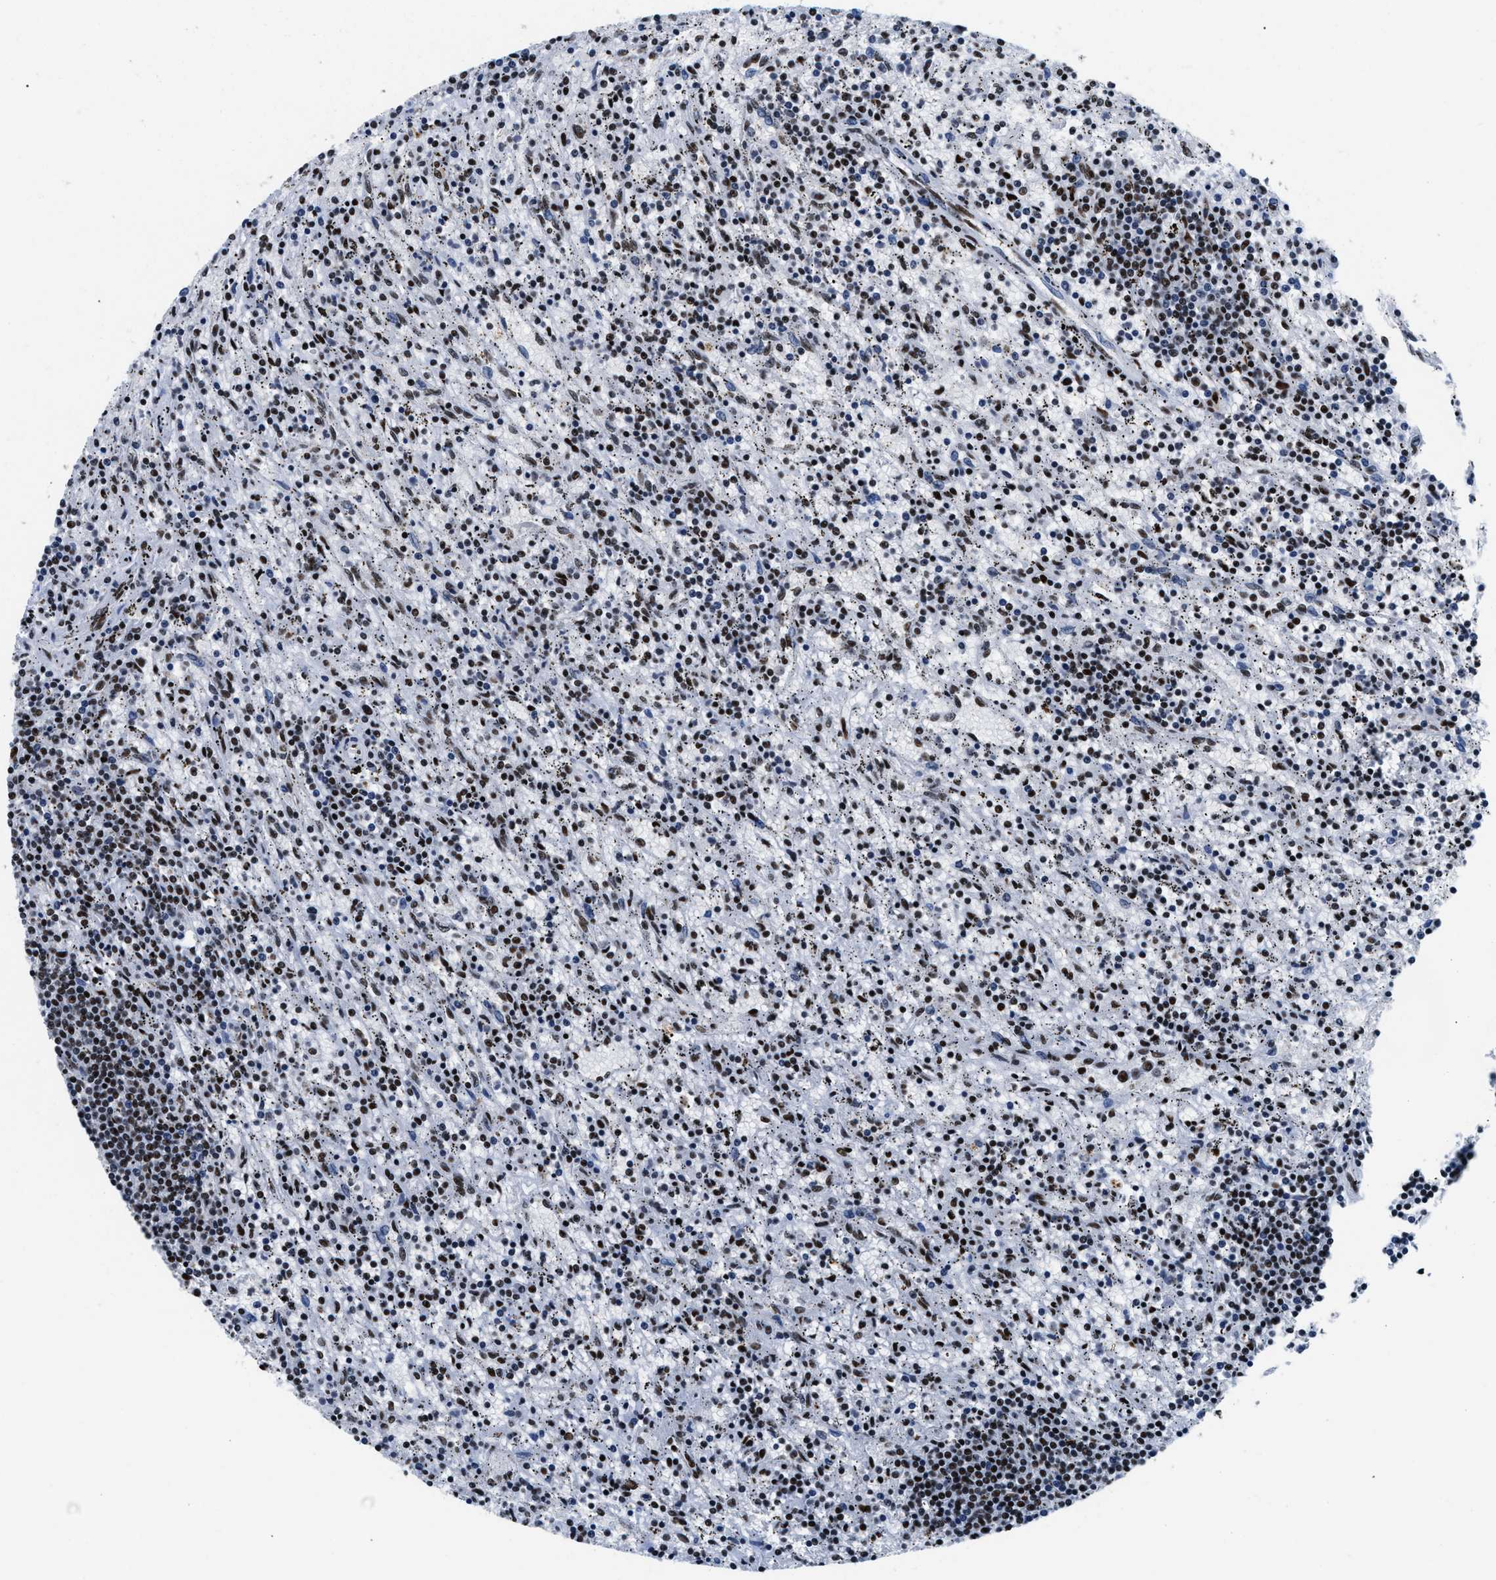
{"staining": {"intensity": "moderate", "quantity": ">75%", "location": "nuclear"}, "tissue": "lymphoma", "cell_type": "Tumor cells", "image_type": "cancer", "snomed": [{"axis": "morphology", "description": "Malignant lymphoma, non-Hodgkin's type, Low grade"}, {"axis": "topography", "description": "Spleen"}], "caption": "Tumor cells exhibit moderate nuclear positivity in about >75% of cells in lymphoma.", "gene": "RAD50", "patient": {"sex": "male", "age": 76}}